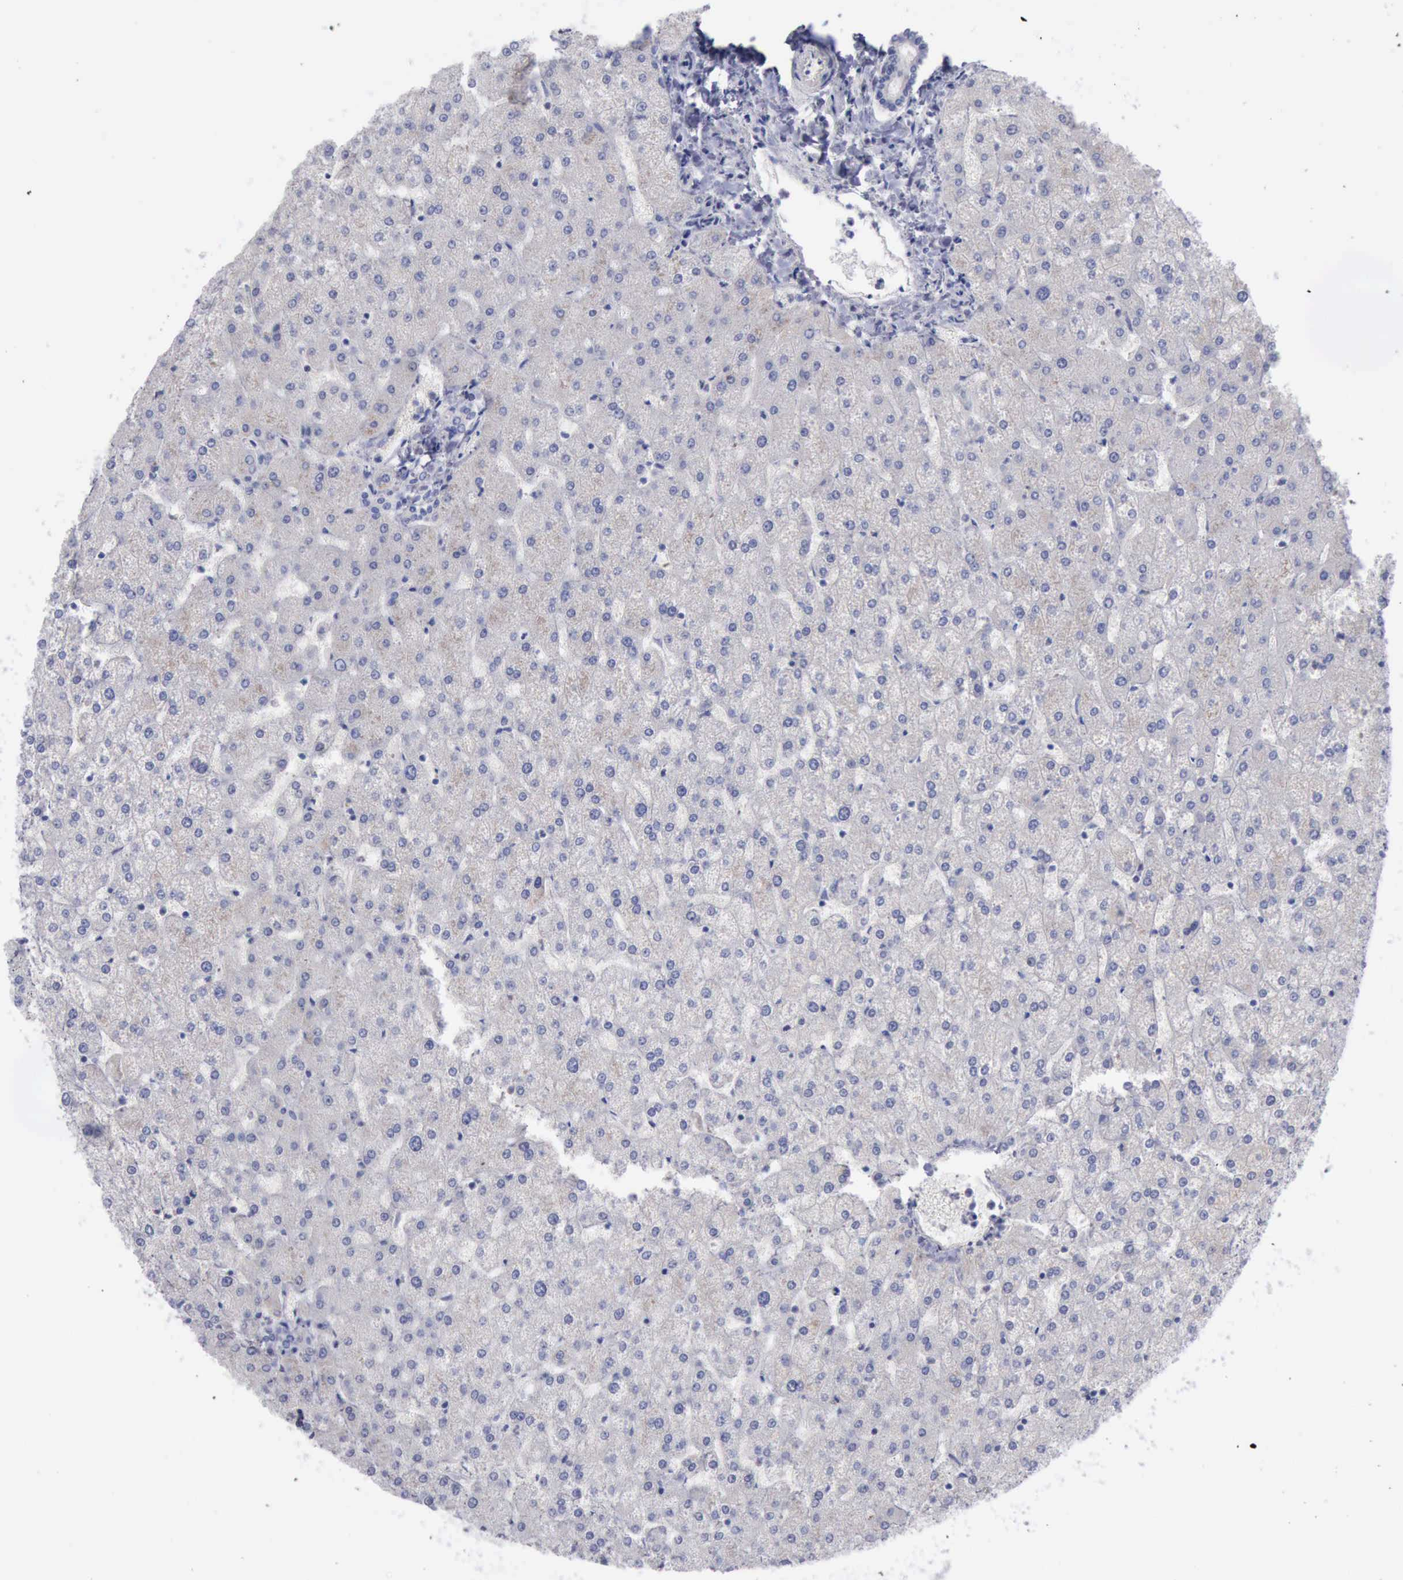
{"staining": {"intensity": "negative", "quantity": "none", "location": "none"}, "tissue": "liver", "cell_type": "Cholangiocytes", "image_type": "normal", "snomed": [{"axis": "morphology", "description": "Normal tissue, NOS"}, {"axis": "topography", "description": "Liver"}], "caption": "This photomicrograph is of unremarkable liver stained with IHC to label a protein in brown with the nuclei are counter-stained blue. There is no positivity in cholangiocytes. (DAB immunohistochemistry visualized using brightfield microscopy, high magnification).", "gene": "SATB2", "patient": {"sex": "female", "age": 32}}